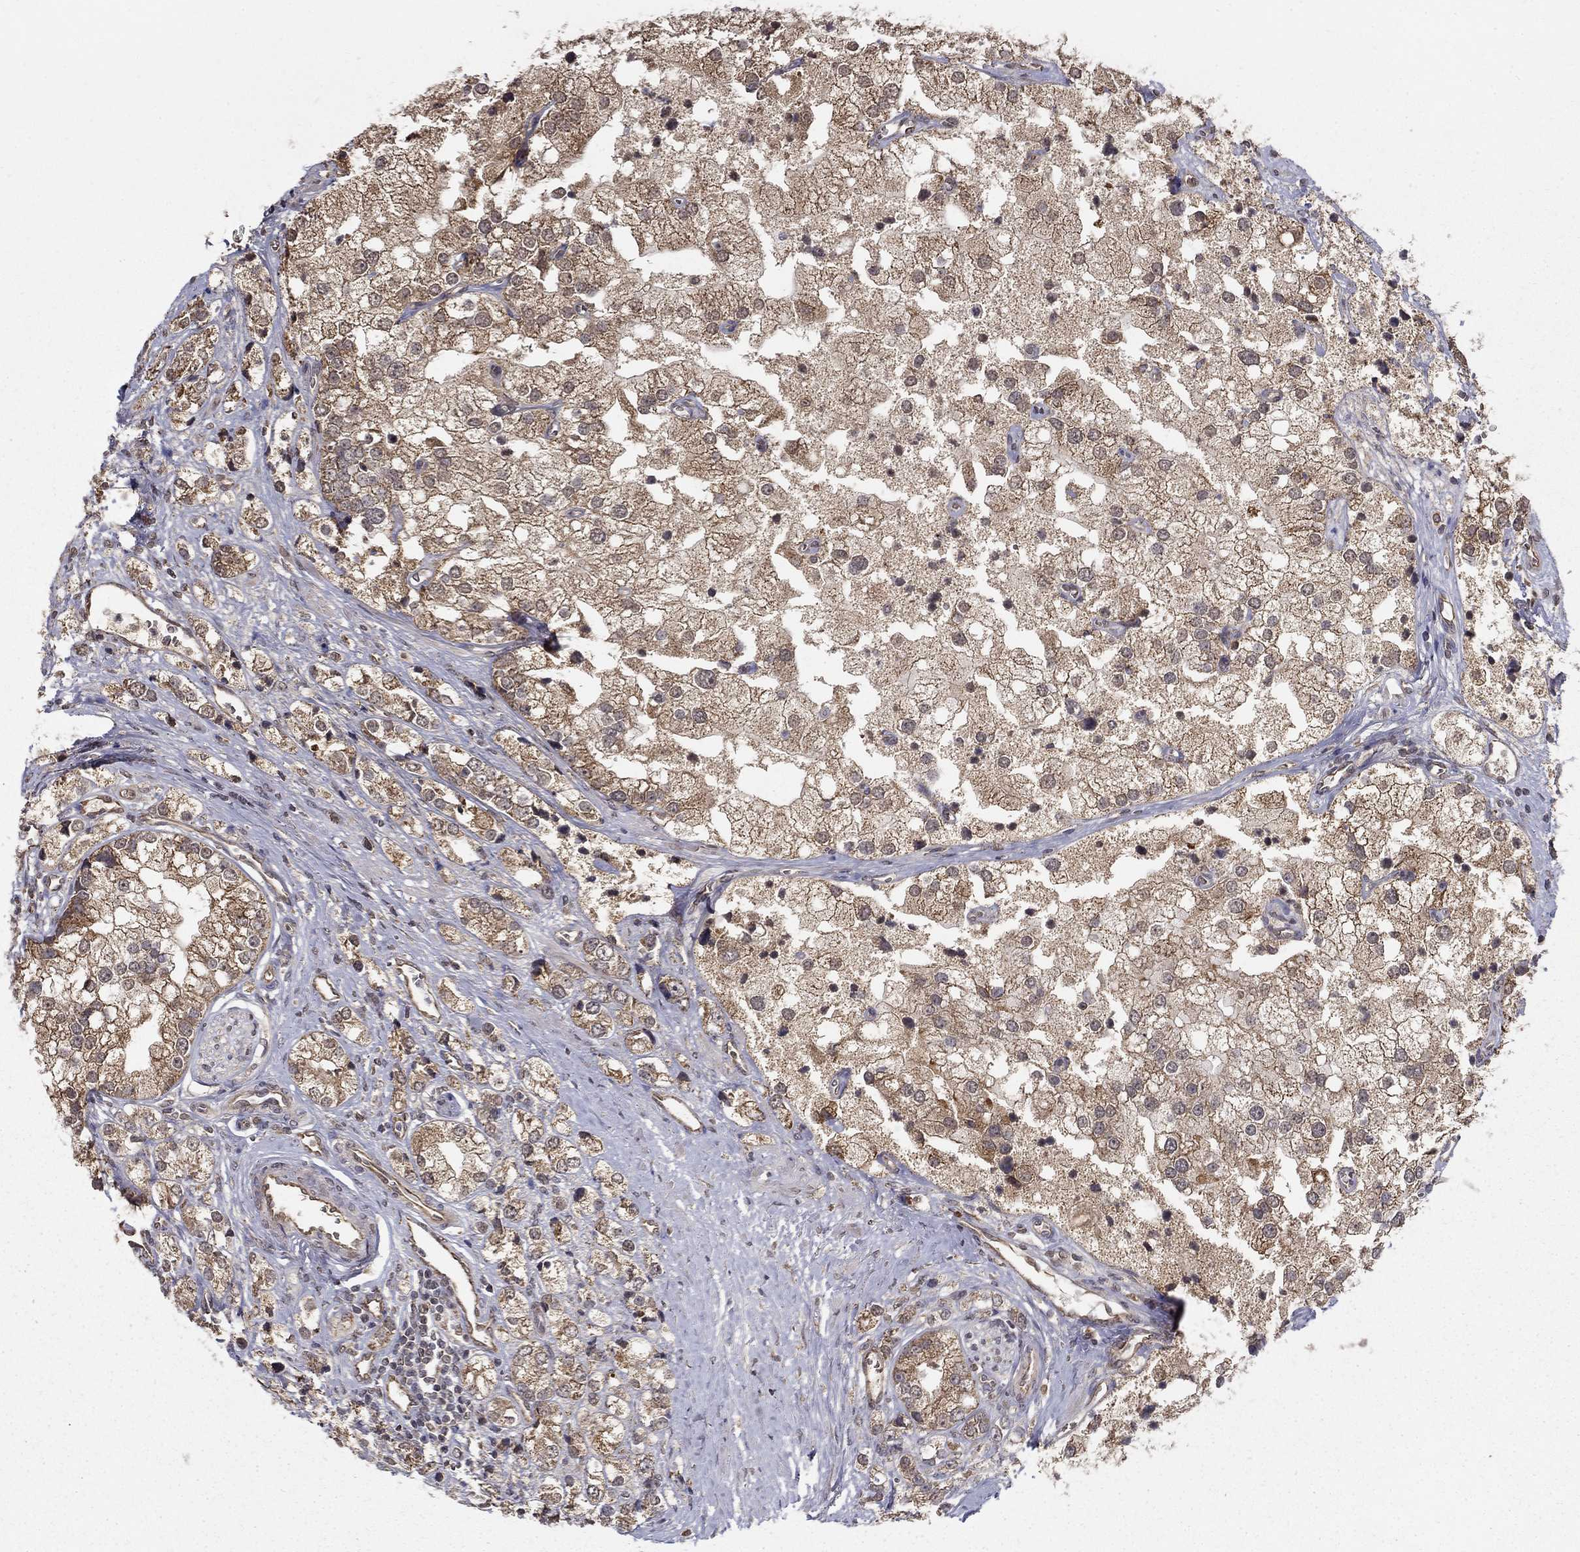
{"staining": {"intensity": "weak", "quantity": "25%-75%", "location": "cytoplasmic/membranous"}, "tissue": "prostate cancer", "cell_type": "Tumor cells", "image_type": "cancer", "snomed": [{"axis": "morphology", "description": "Adenocarcinoma, NOS"}, {"axis": "topography", "description": "Prostate and seminal vesicle, NOS"}, {"axis": "topography", "description": "Prostate"}], "caption": "The micrograph shows staining of prostate cancer, revealing weak cytoplasmic/membranous protein positivity (brown color) within tumor cells.", "gene": "SLC2A13", "patient": {"sex": "male", "age": 79}}